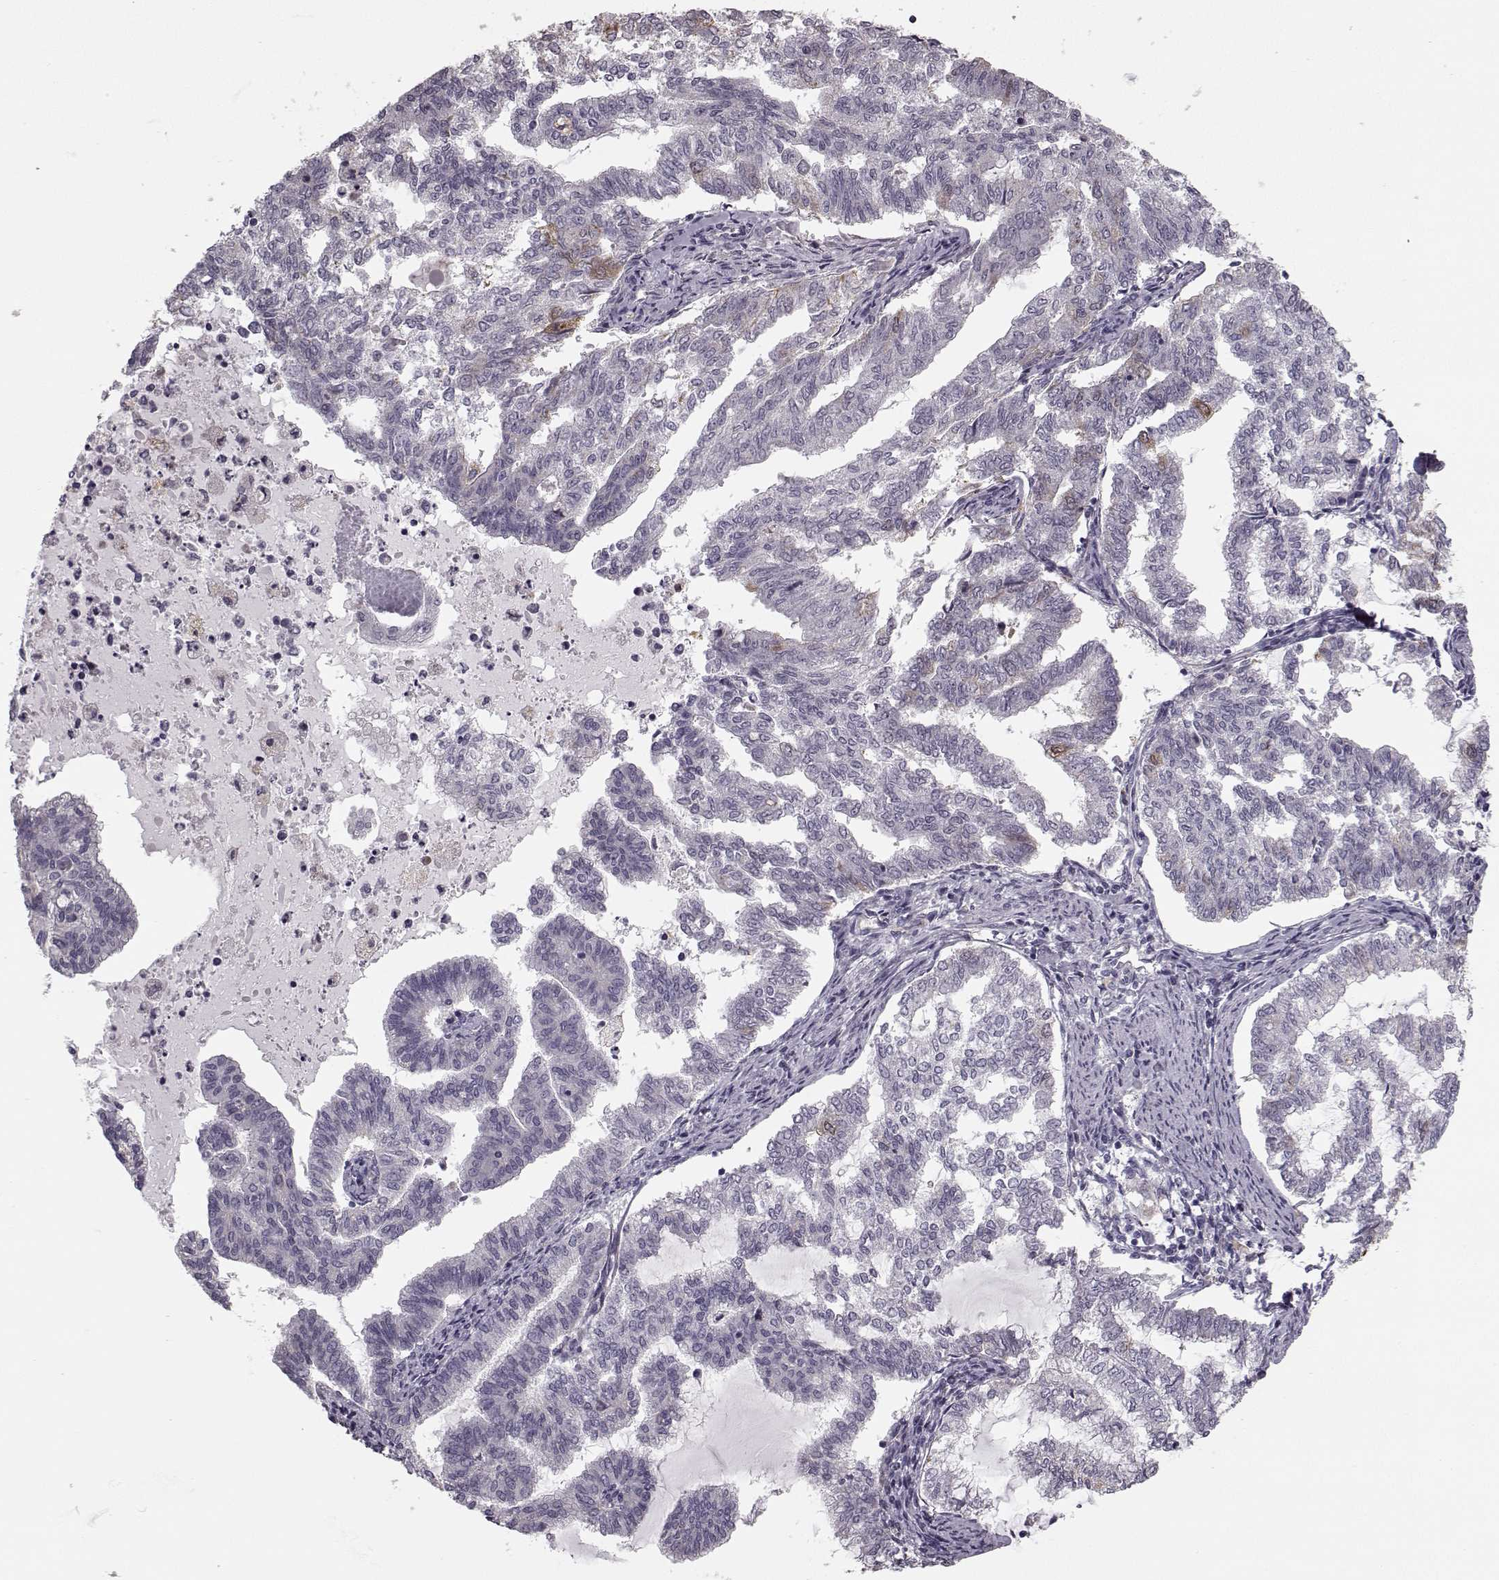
{"staining": {"intensity": "weak", "quantity": "<25%", "location": "cytoplasmic/membranous"}, "tissue": "endometrial cancer", "cell_type": "Tumor cells", "image_type": "cancer", "snomed": [{"axis": "morphology", "description": "Adenocarcinoma, NOS"}, {"axis": "topography", "description": "Endometrium"}], "caption": "Tumor cells are negative for brown protein staining in endometrial adenocarcinoma.", "gene": "HMMR", "patient": {"sex": "female", "age": 79}}